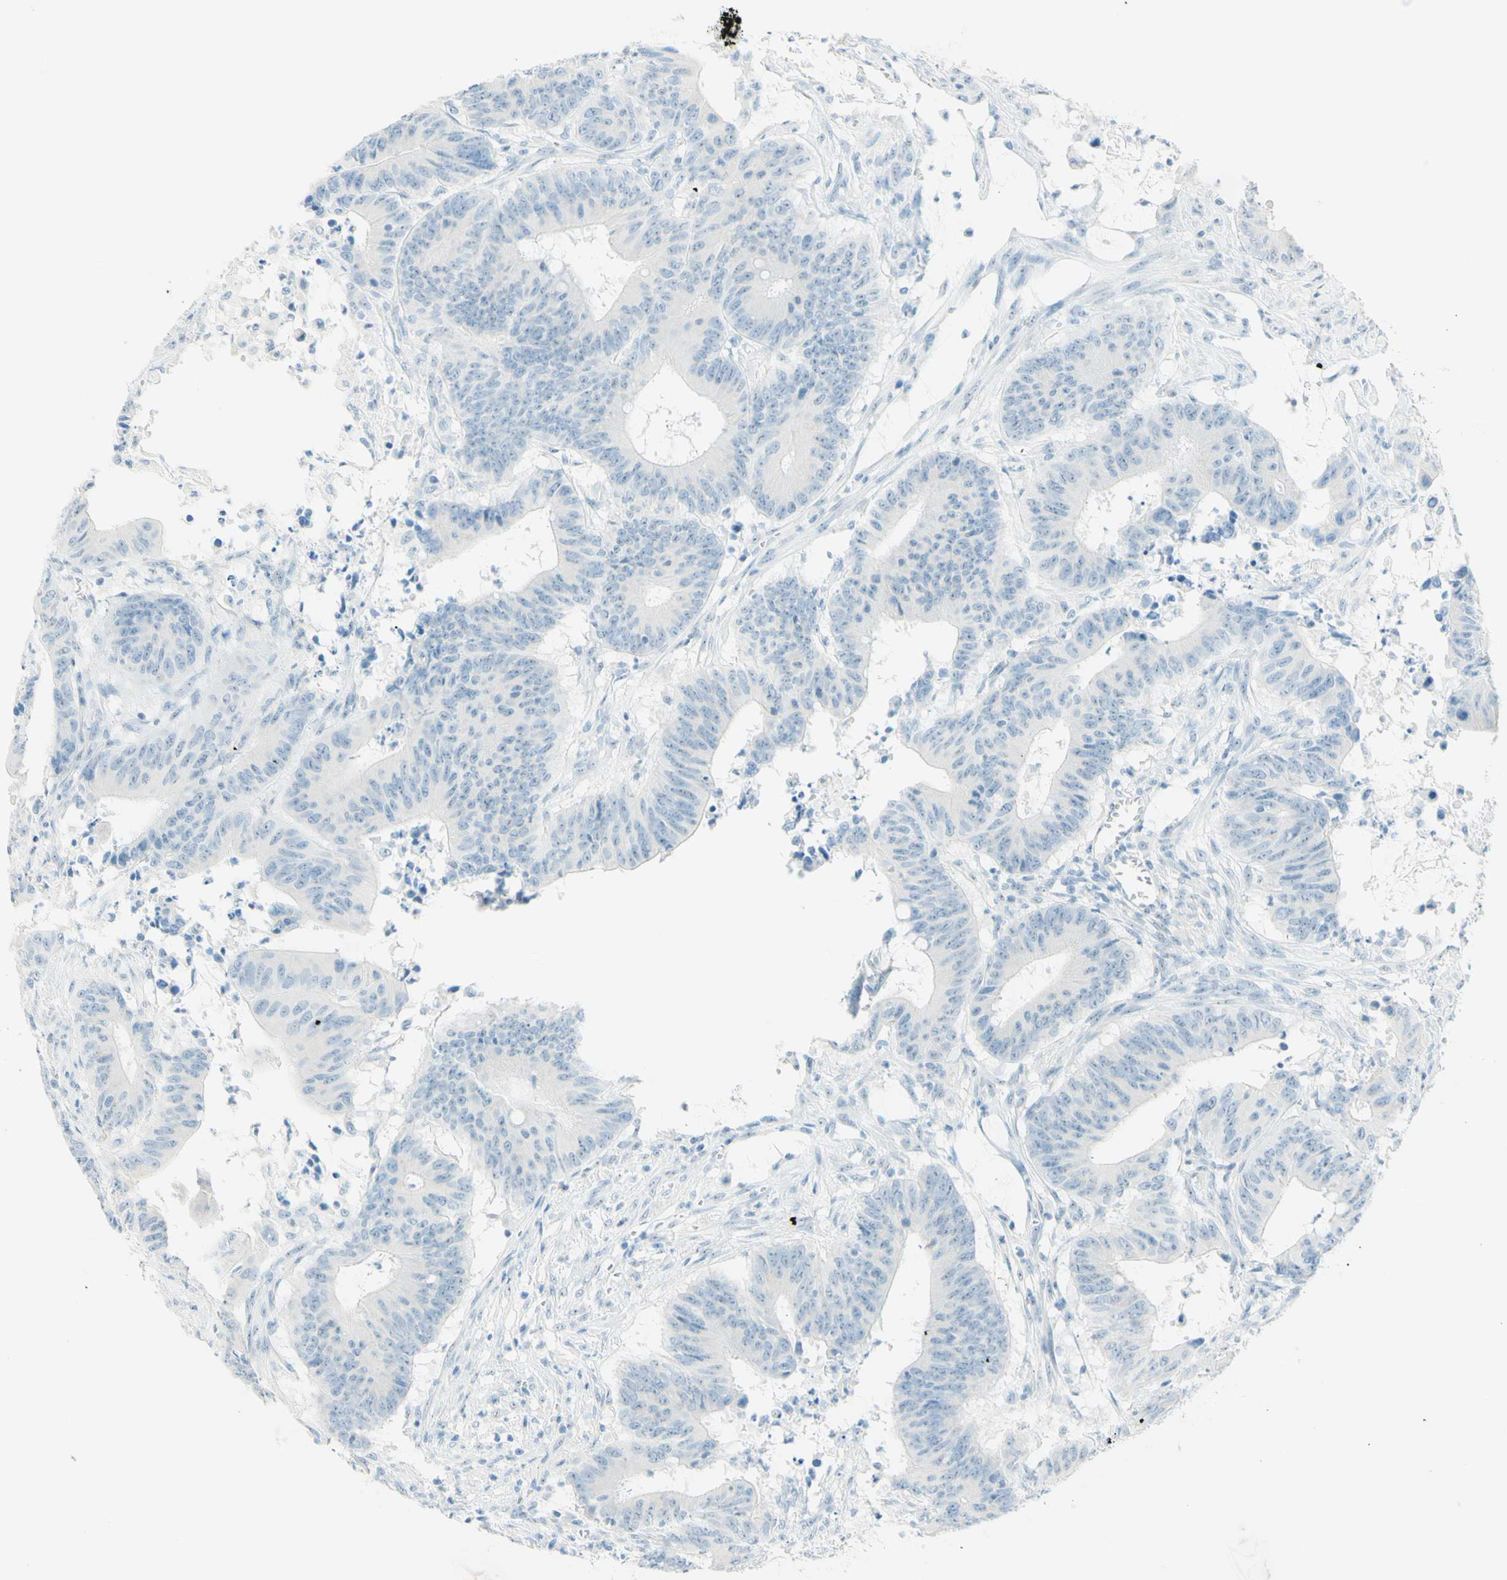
{"staining": {"intensity": "negative", "quantity": "none", "location": "none"}, "tissue": "colorectal cancer", "cell_type": "Tumor cells", "image_type": "cancer", "snomed": [{"axis": "morphology", "description": "Adenocarcinoma, NOS"}, {"axis": "topography", "description": "Colon"}], "caption": "Photomicrograph shows no significant protein positivity in tumor cells of colorectal cancer (adenocarcinoma).", "gene": "FMR1NB", "patient": {"sex": "male", "age": 45}}